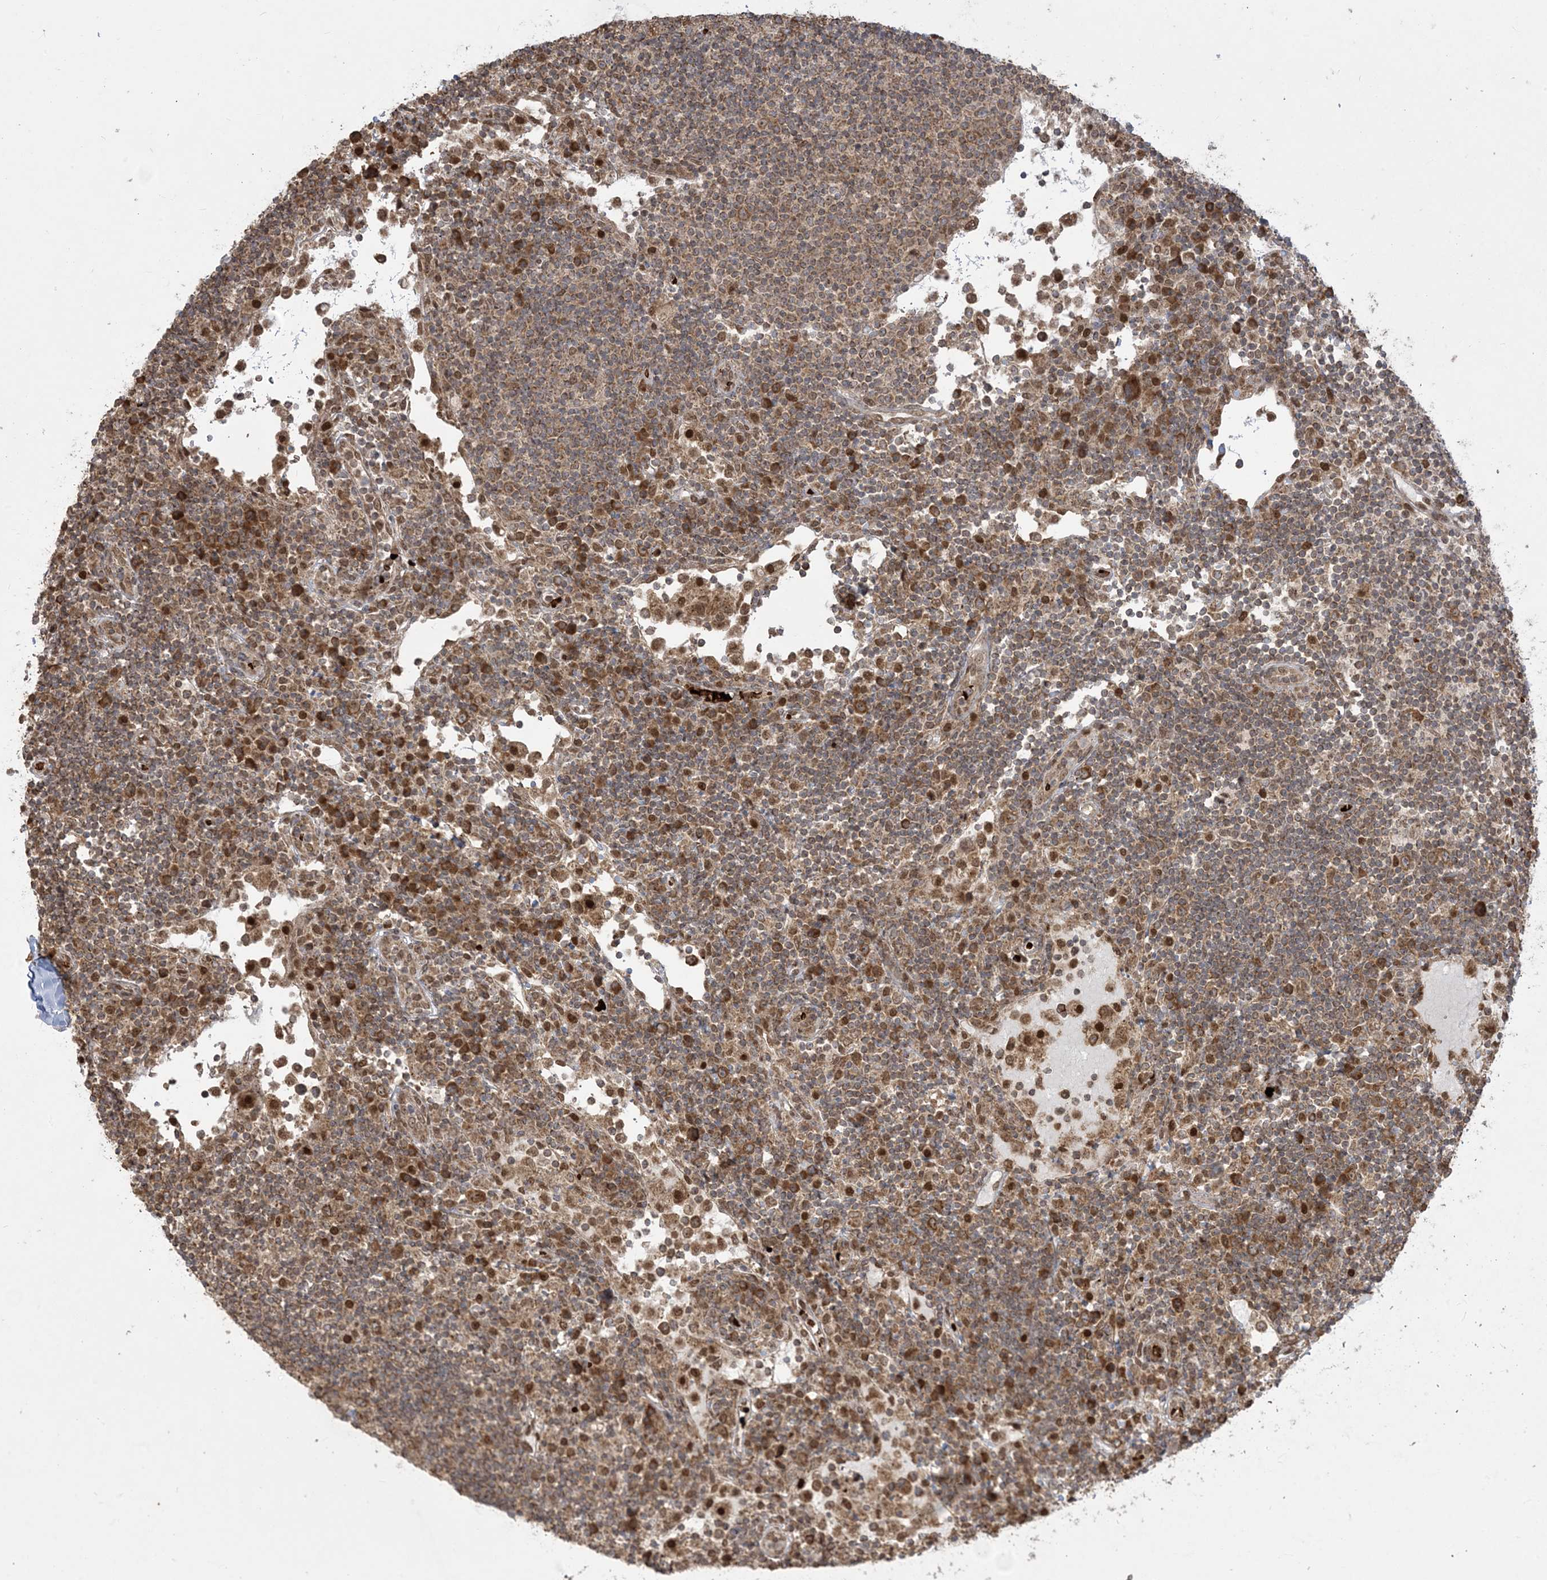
{"staining": {"intensity": "moderate", "quantity": "25%-75%", "location": "cytoplasmic/membranous,nuclear"}, "tissue": "lymph node", "cell_type": "Non-germinal center cells", "image_type": "normal", "snomed": [{"axis": "morphology", "description": "Normal tissue, NOS"}, {"axis": "topography", "description": "Lymph node"}], "caption": "This photomicrograph demonstrates unremarkable lymph node stained with immunohistochemistry (IHC) to label a protein in brown. The cytoplasmic/membranous,nuclear of non-germinal center cells show moderate positivity for the protein. Nuclei are counter-stained blue.", "gene": "ABCF3", "patient": {"sex": "female", "age": 53}}